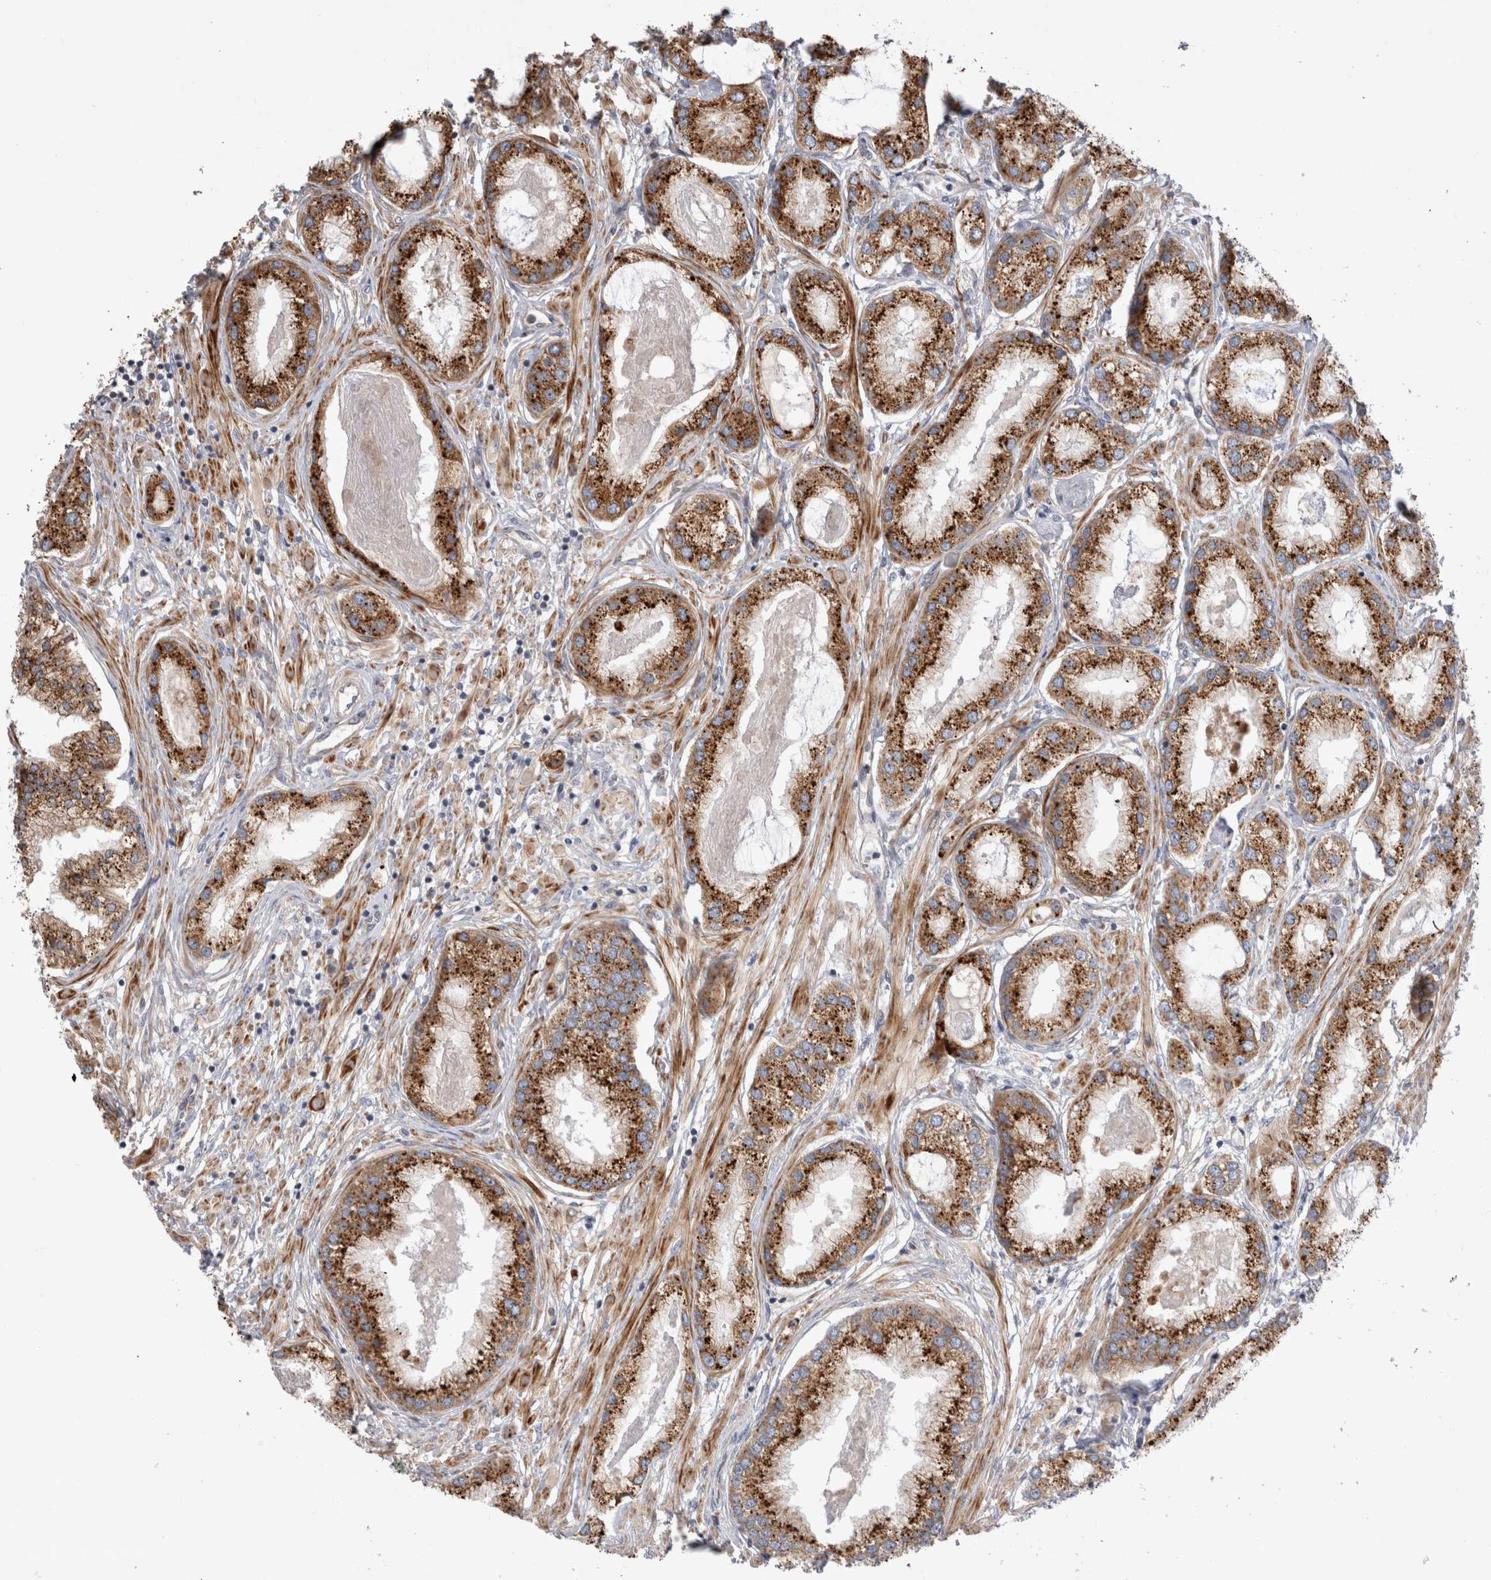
{"staining": {"intensity": "strong", "quantity": ">75%", "location": "cytoplasmic/membranous"}, "tissue": "prostate cancer", "cell_type": "Tumor cells", "image_type": "cancer", "snomed": [{"axis": "morphology", "description": "Adenocarcinoma, Low grade"}, {"axis": "topography", "description": "Prostate"}], "caption": "Immunohistochemistry (DAB (3,3'-diaminobenzidine)) staining of prostate cancer (adenocarcinoma (low-grade)) displays strong cytoplasmic/membranous protein staining in approximately >75% of tumor cells. Using DAB (3,3'-diaminobenzidine) (brown) and hematoxylin (blue) stains, captured at high magnification using brightfield microscopy.", "gene": "PDCD10", "patient": {"sex": "male", "age": 62}}